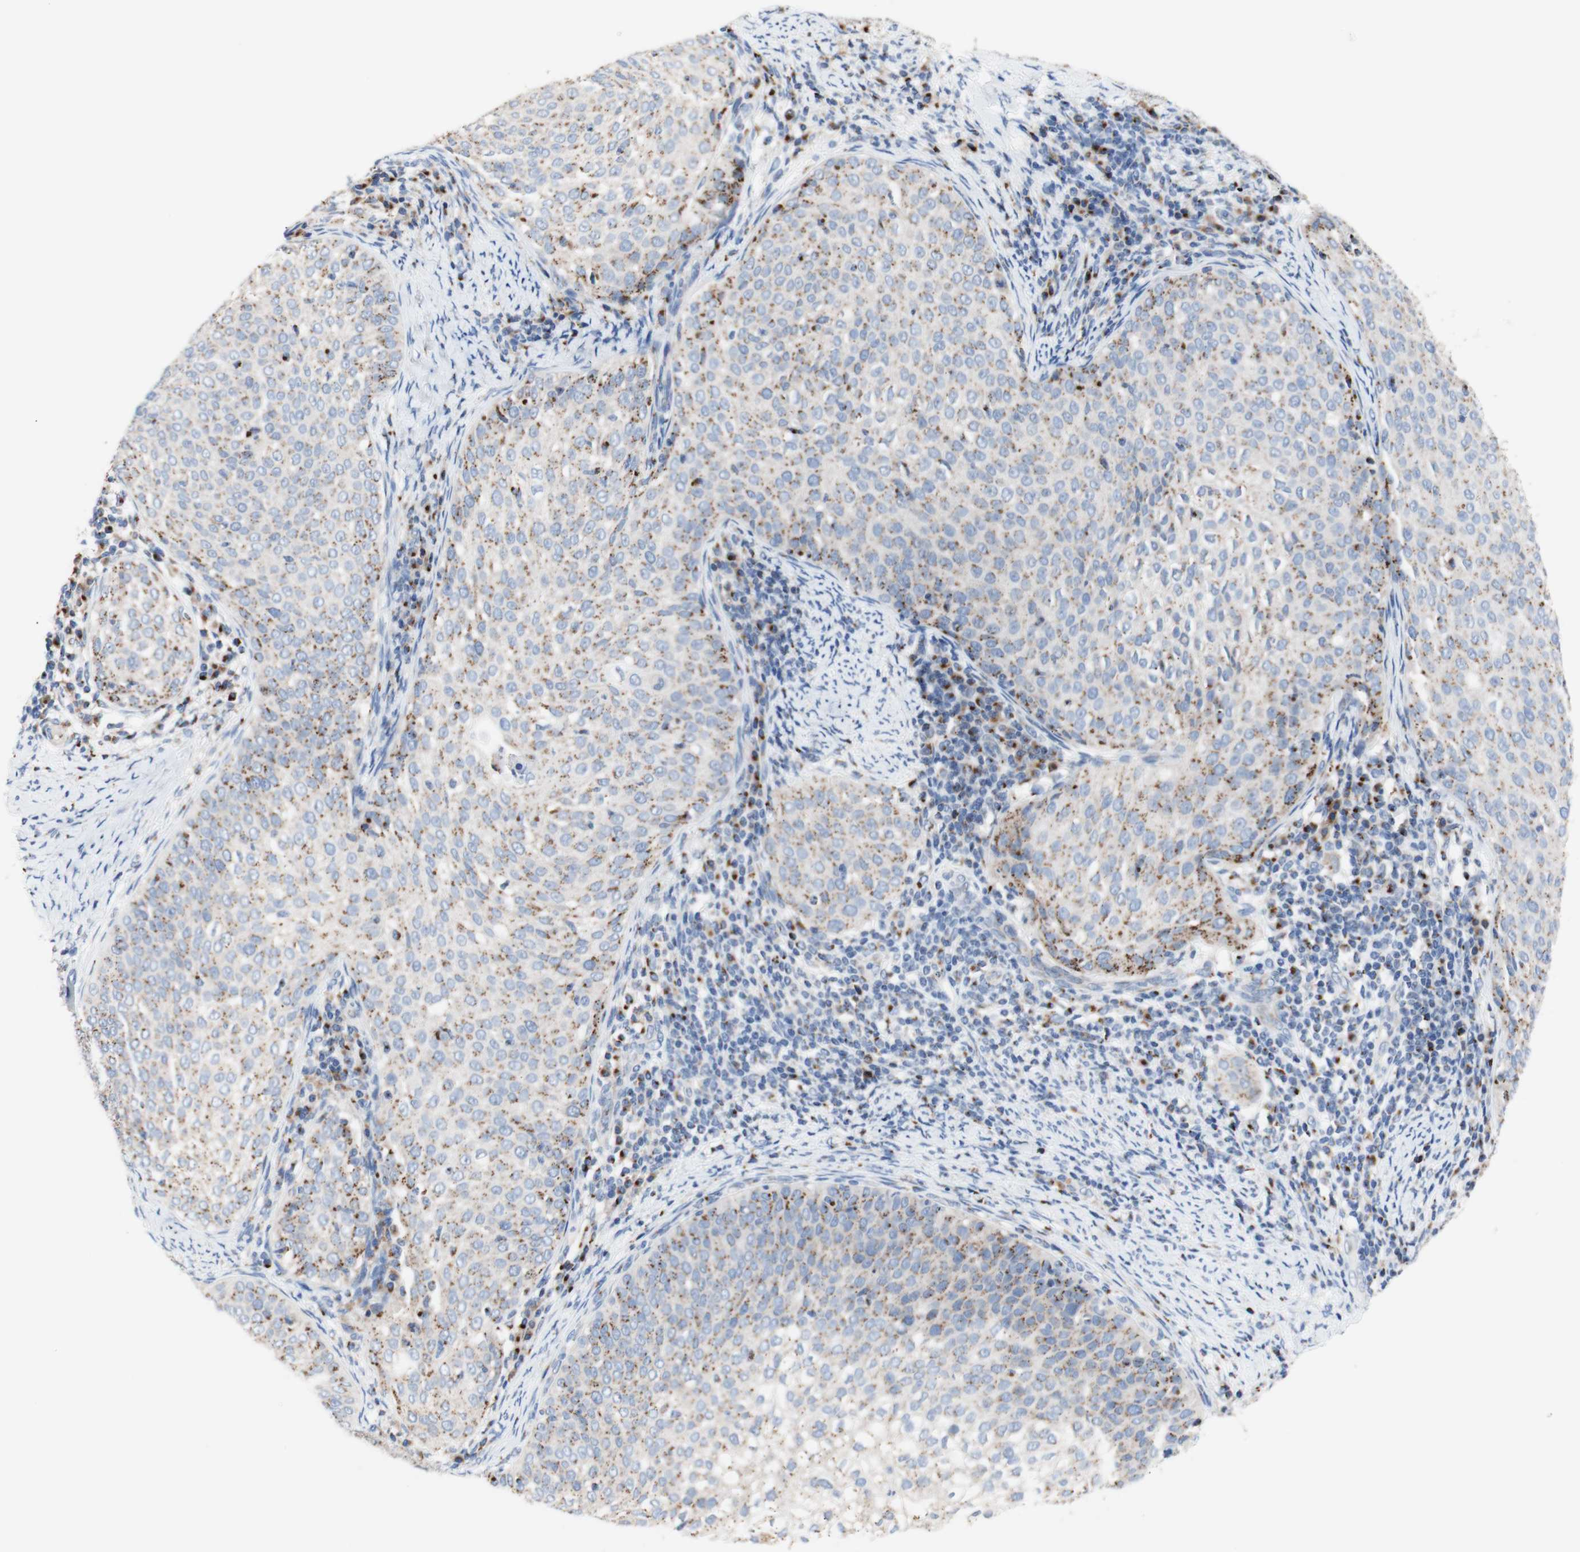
{"staining": {"intensity": "weak", "quantity": "25%-75%", "location": "cytoplasmic/membranous"}, "tissue": "cervical cancer", "cell_type": "Tumor cells", "image_type": "cancer", "snomed": [{"axis": "morphology", "description": "Squamous cell carcinoma, NOS"}, {"axis": "topography", "description": "Cervix"}], "caption": "Weak cytoplasmic/membranous protein staining is present in approximately 25%-75% of tumor cells in cervical squamous cell carcinoma.", "gene": "GALNT2", "patient": {"sex": "female", "age": 51}}